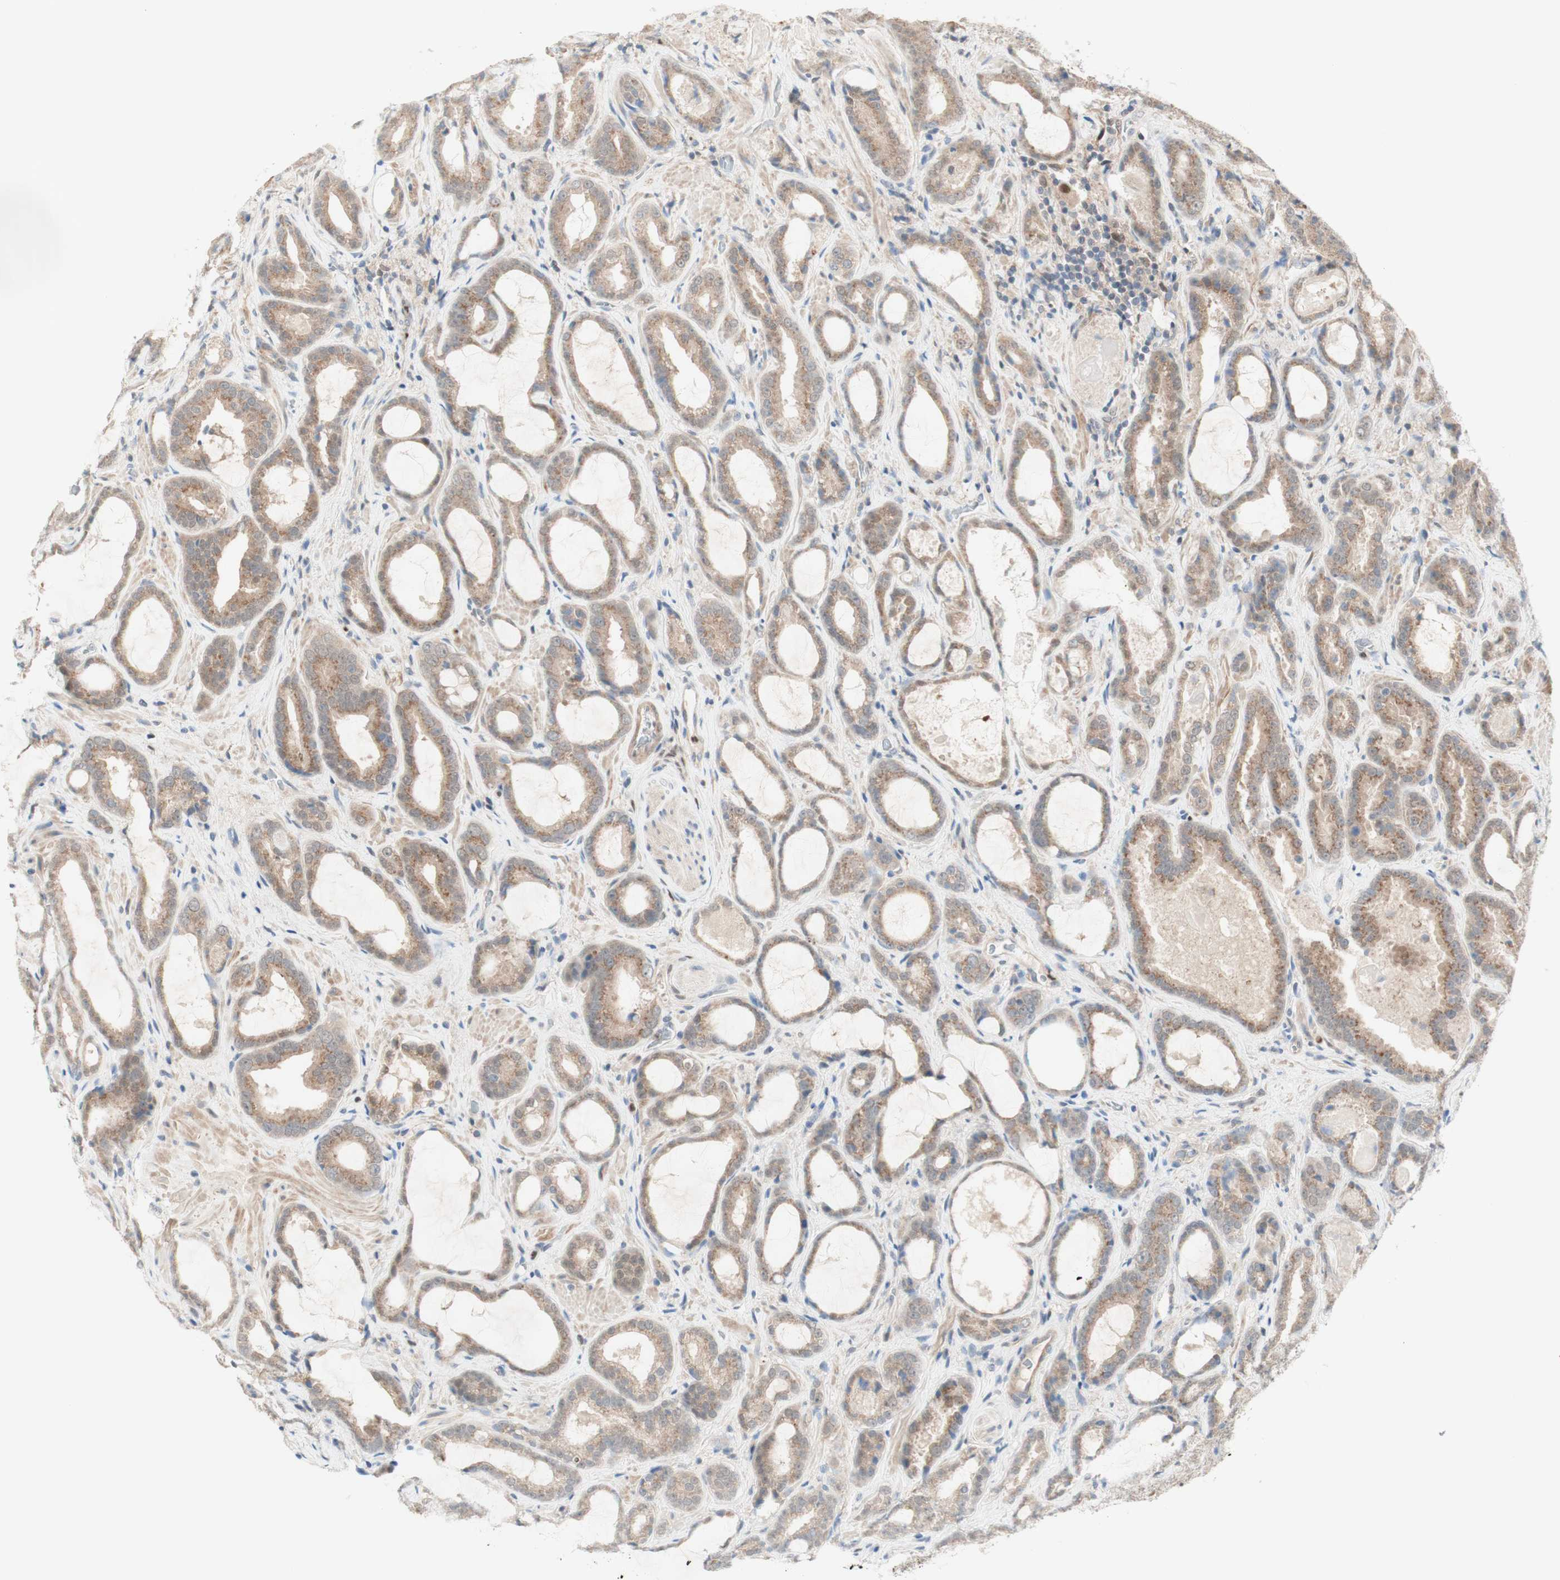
{"staining": {"intensity": "weak", "quantity": ">75%", "location": "cytoplasmic/membranous"}, "tissue": "prostate cancer", "cell_type": "Tumor cells", "image_type": "cancer", "snomed": [{"axis": "morphology", "description": "Adenocarcinoma, Low grade"}, {"axis": "topography", "description": "Prostate"}], "caption": "High-power microscopy captured an immunohistochemistry (IHC) histopathology image of adenocarcinoma (low-grade) (prostate), revealing weak cytoplasmic/membranous positivity in about >75% of tumor cells.", "gene": "RFNG", "patient": {"sex": "male", "age": 60}}